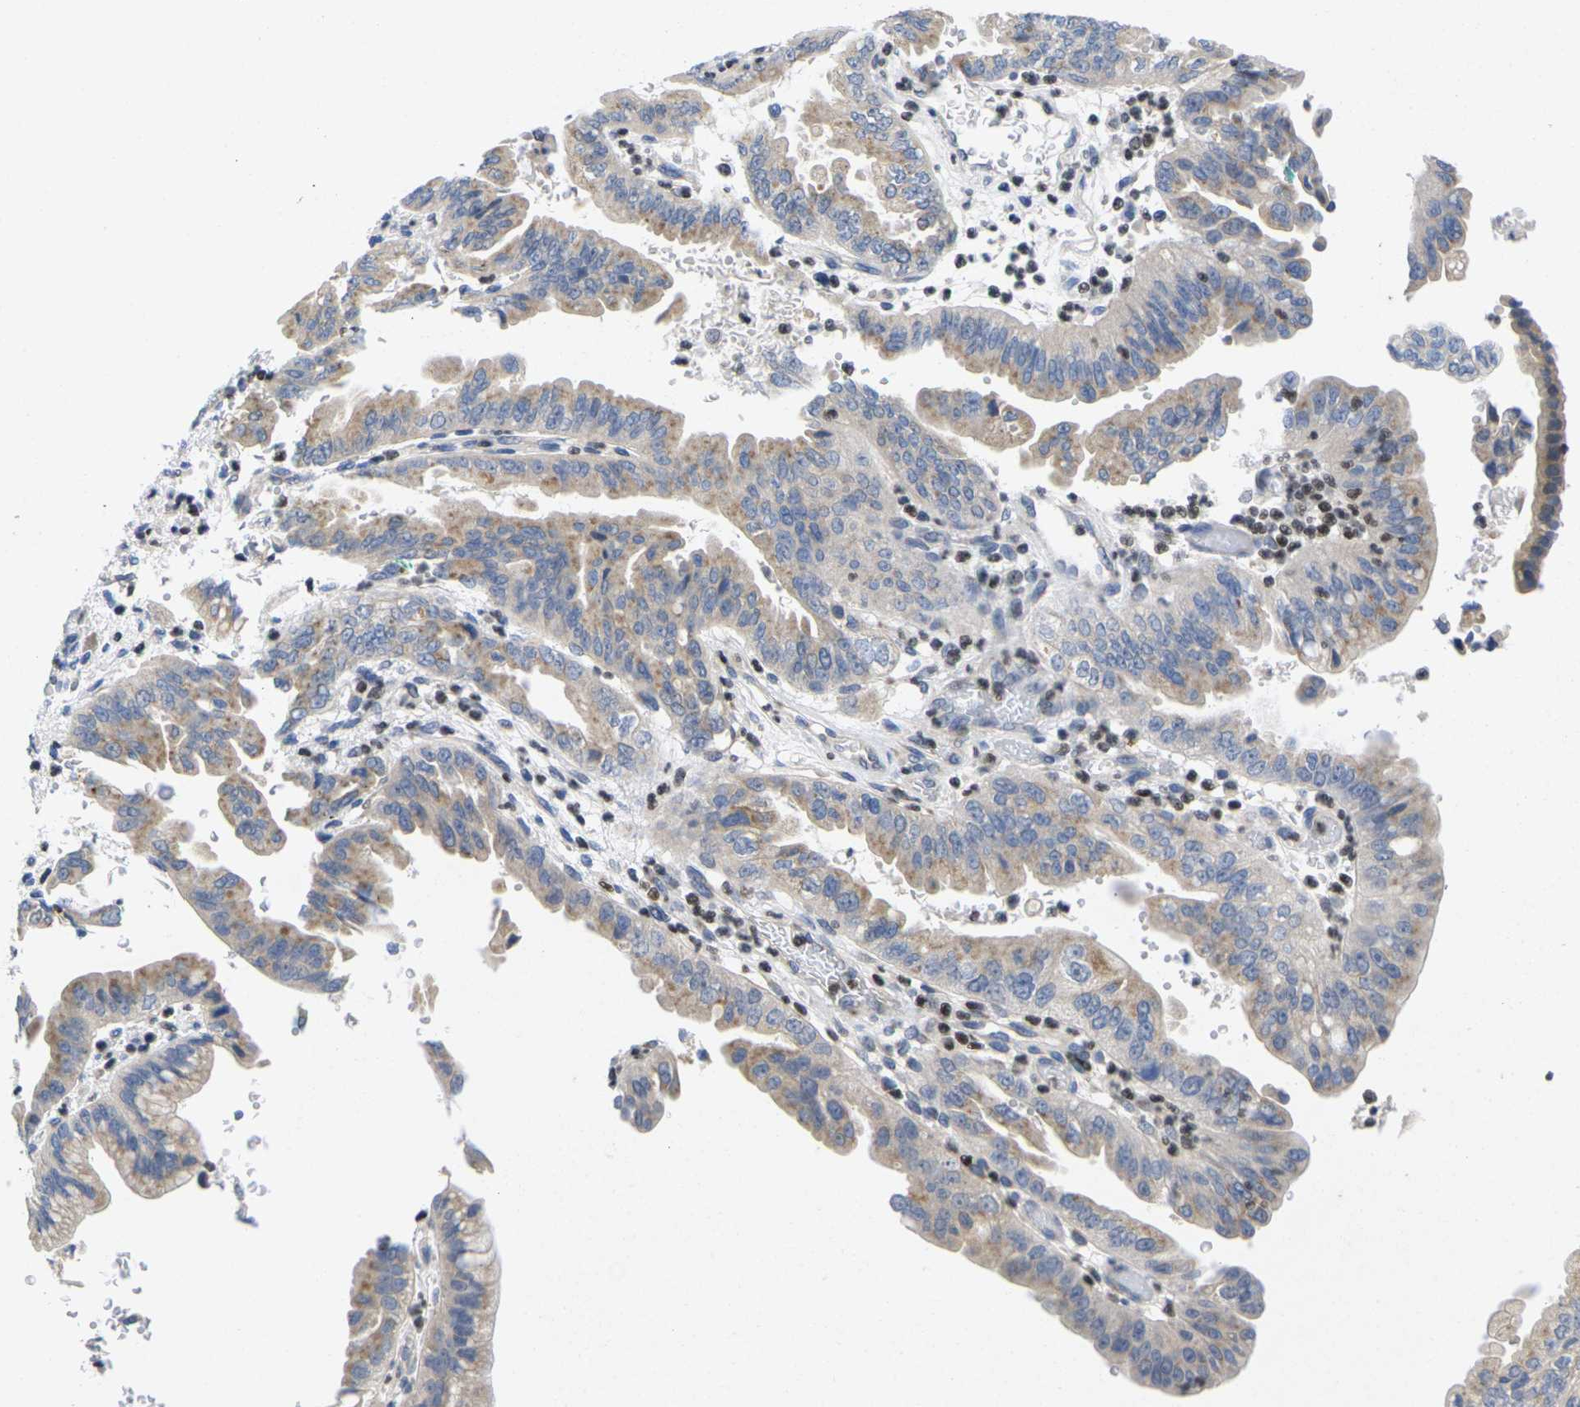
{"staining": {"intensity": "moderate", "quantity": "25%-75%", "location": "cytoplasmic/membranous"}, "tissue": "pancreatic cancer", "cell_type": "Tumor cells", "image_type": "cancer", "snomed": [{"axis": "morphology", "description": "Adenocarcinoma, NOS"}, {"axis": "topography", "description": "Pancreas"}], "caption": "DAB (3,3'-diaminobenzidine) immunohistochemical staining of pancreatic adenocarcinoma shows moderate cytoplasmic/membranous protein expression in approximately 25%-75% of tumor cells.", "gene": "IKZF1", "patient": {"sex": "male", "age": 70}}